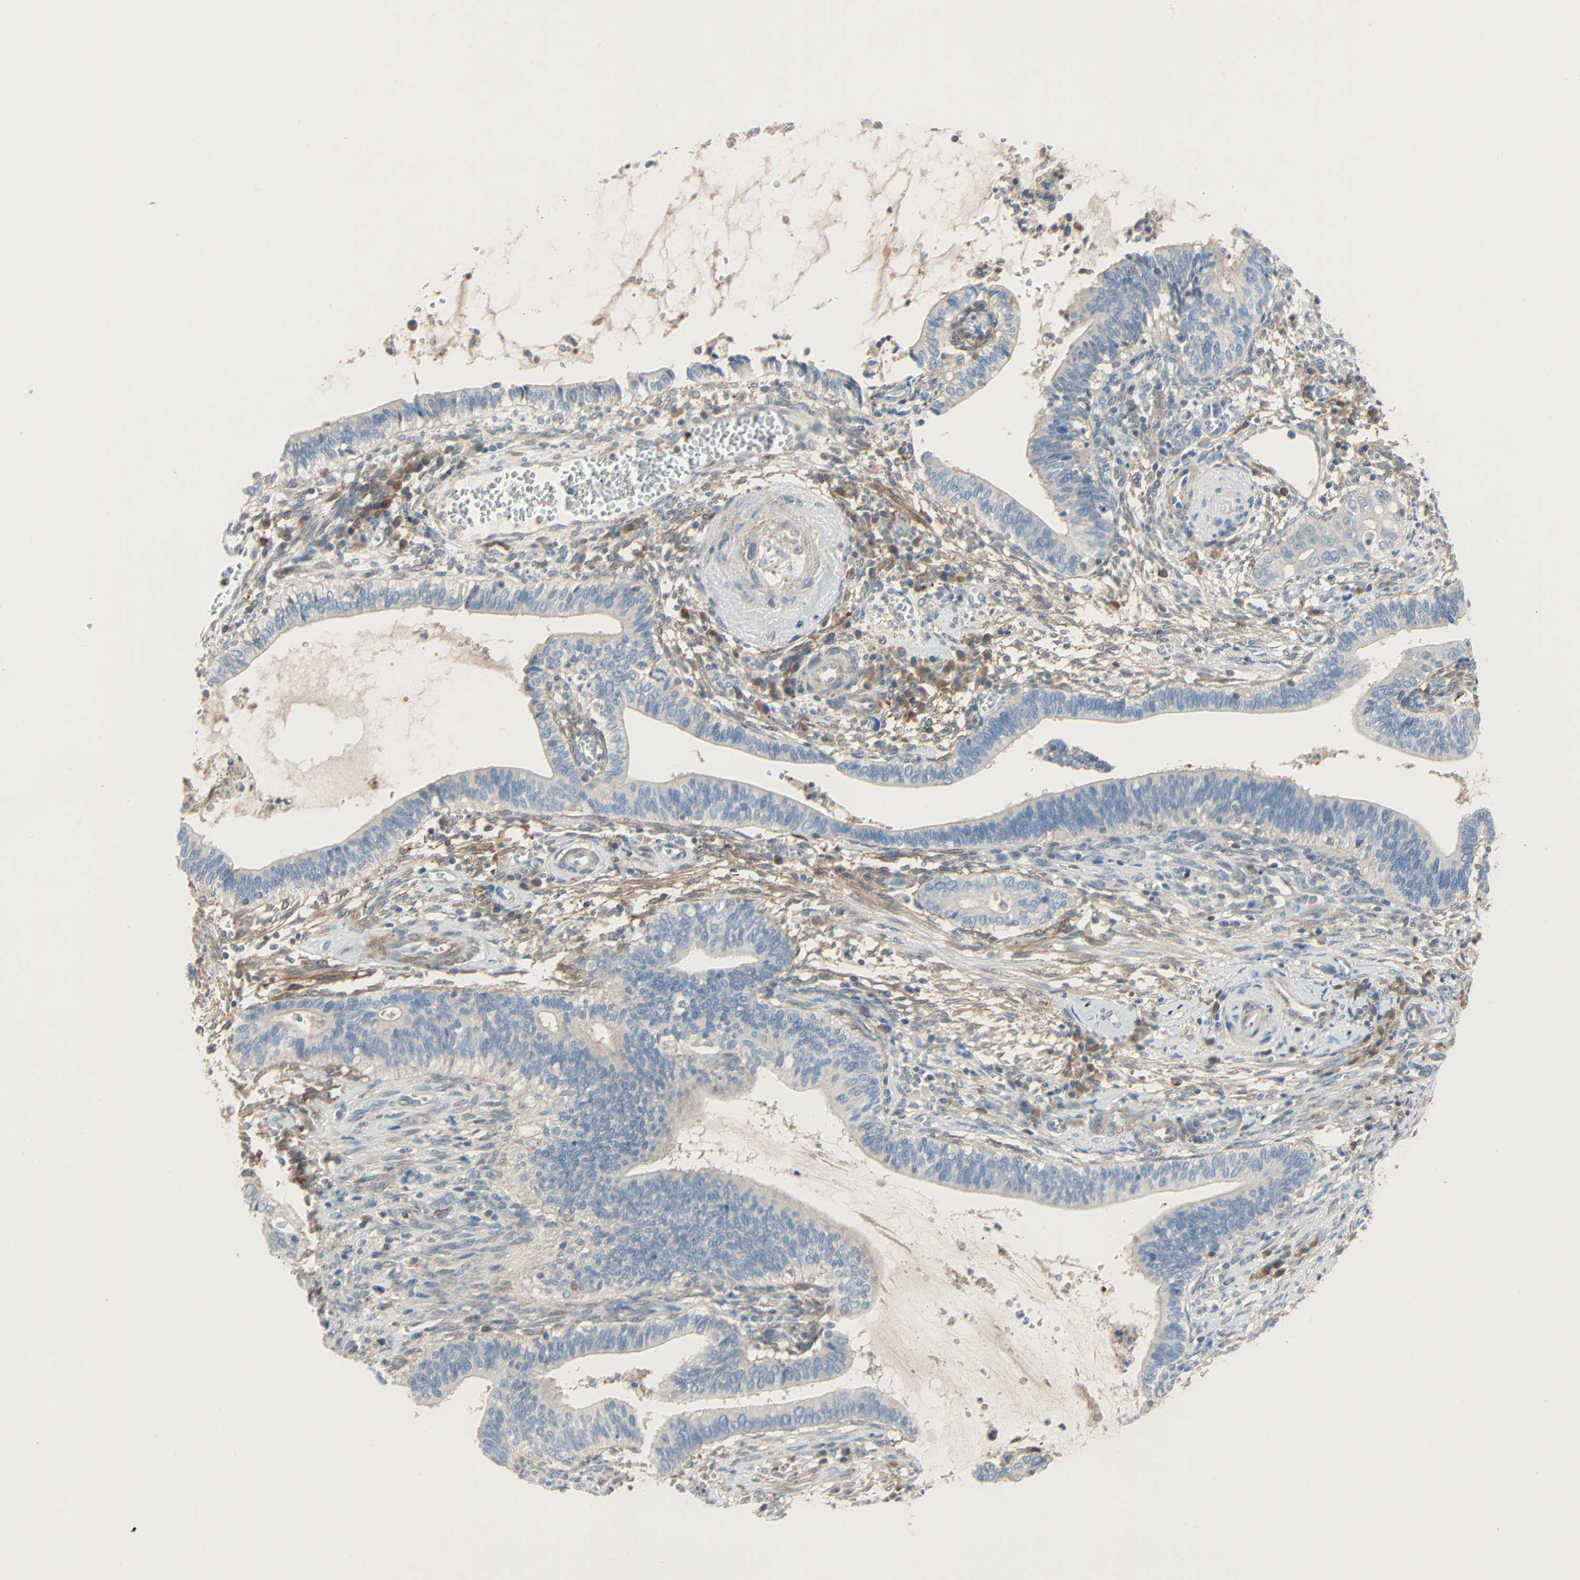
{"staining": {"intensity": "weak", "quantity": "25%-75%", "location": "cytoplasmic/membranous"}, "tissue": "cervical cancer", "cell_type": "Tumor cells", "image_type": "cancer", "snomed": [{"axis": "morphology", "description": "Adenocarcinoma, NOS"}, {"axis": "topography", "description": "Cervix"}], "caption": "Immunohistochemical staining of adenocarcinoma (cervical) reveals weak cytoplasmic/membranous protein expression in approximately 25%-75% of tumor cells.", "gene": "TNFRSF12A", "patient": {"sex": "female", "age": 44}}